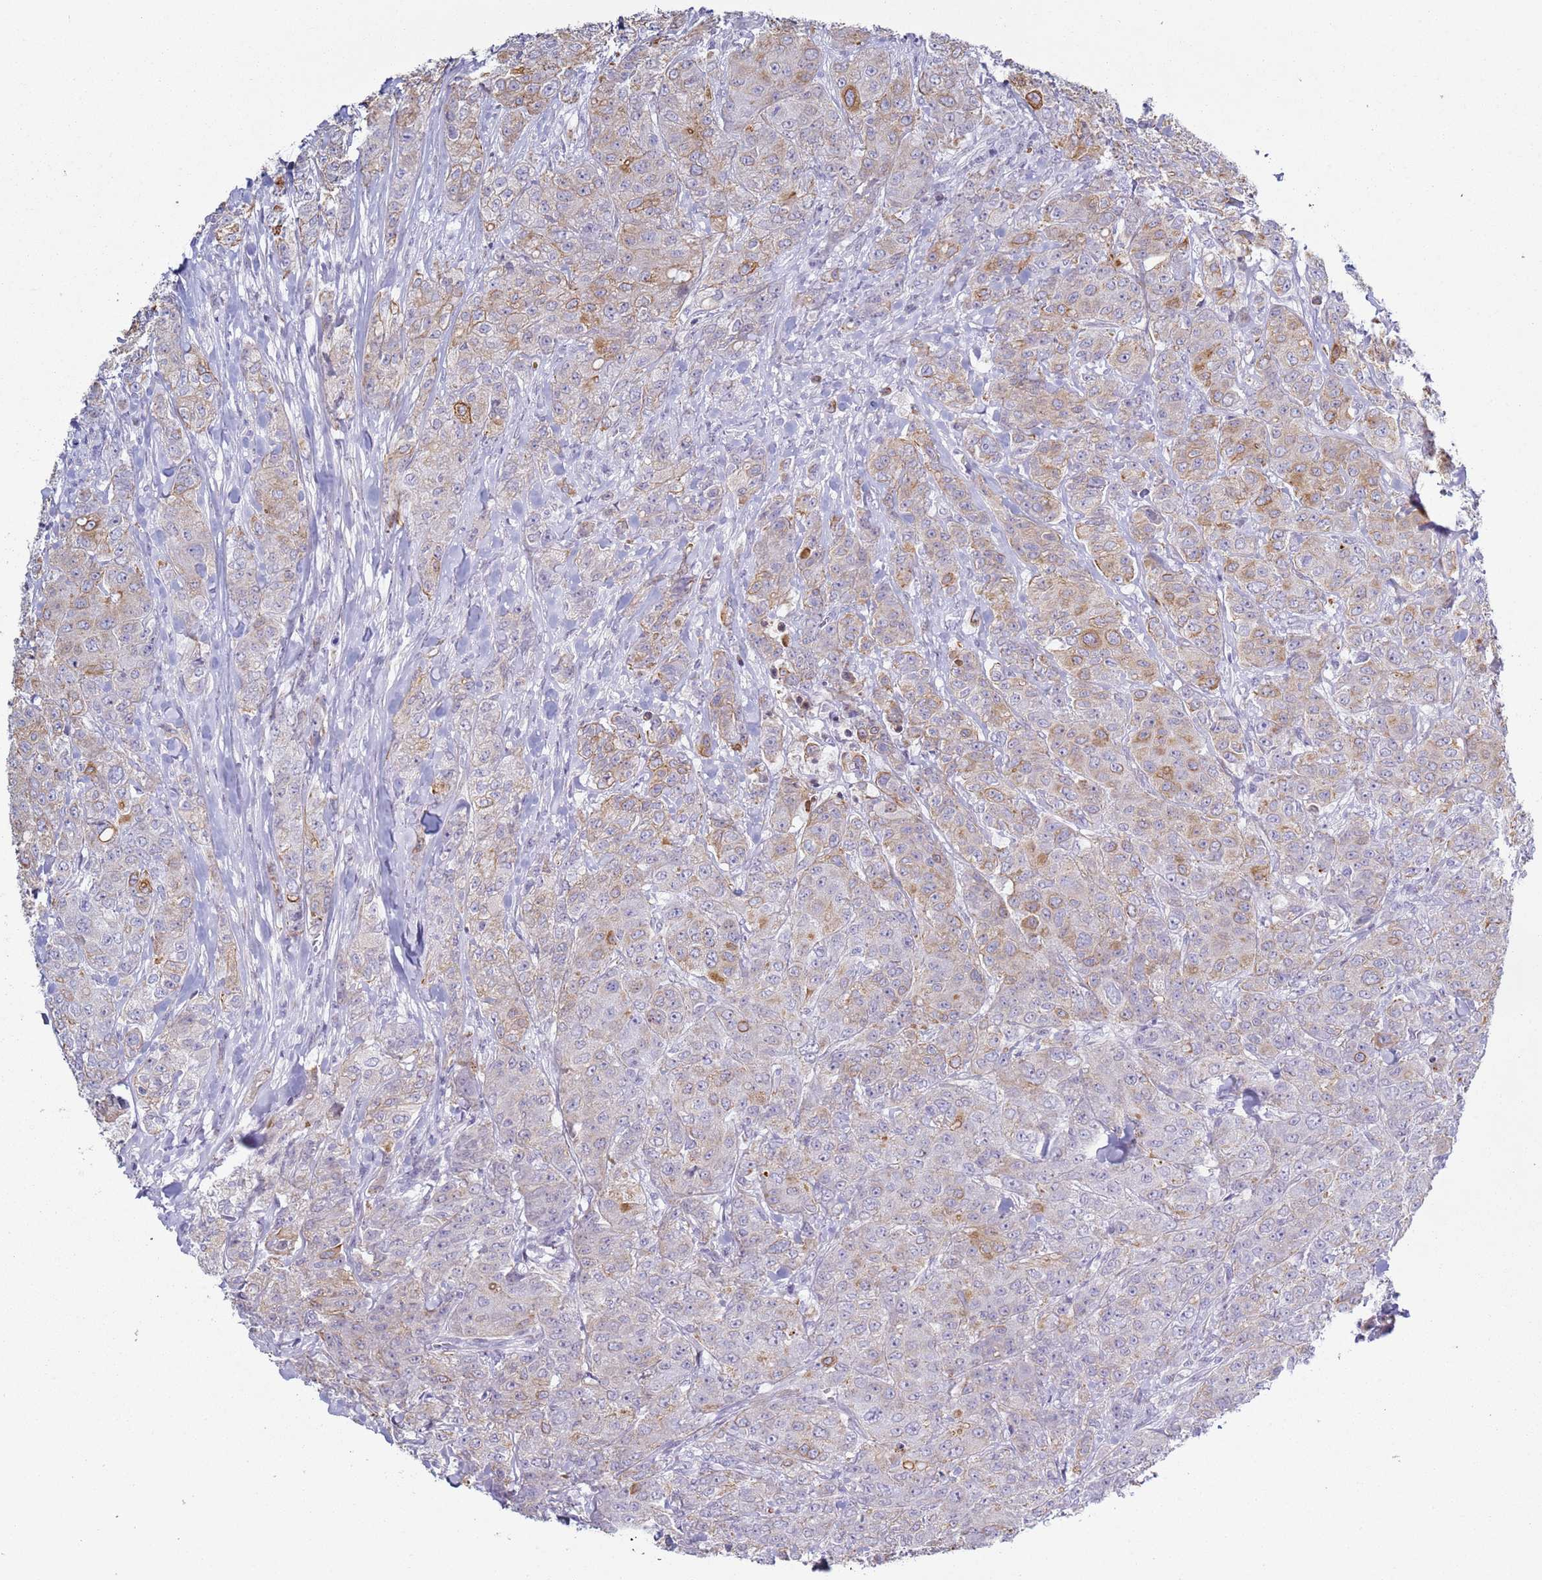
{"staining": {"intensity": "moderate", "quantity": "25%-75%", "location": "cytoplasmic/membranous"}, "tissue": "breast cancer", "cell_type": "Tumor cells", "image_type": "cancer", "snomed": [{"axis": "morphology", "description": "Duct carcinoma"}, {"axis": "topography", "description": "Breast"}], "caption": "Breast cancer stained for a protein (brown) demonstrates moderate cytoplasmic/membranous positive staining in about 25%-75% of tumor cells.", "gene": "NPAP1", "patient": {"sex": "female", "age": 43}}